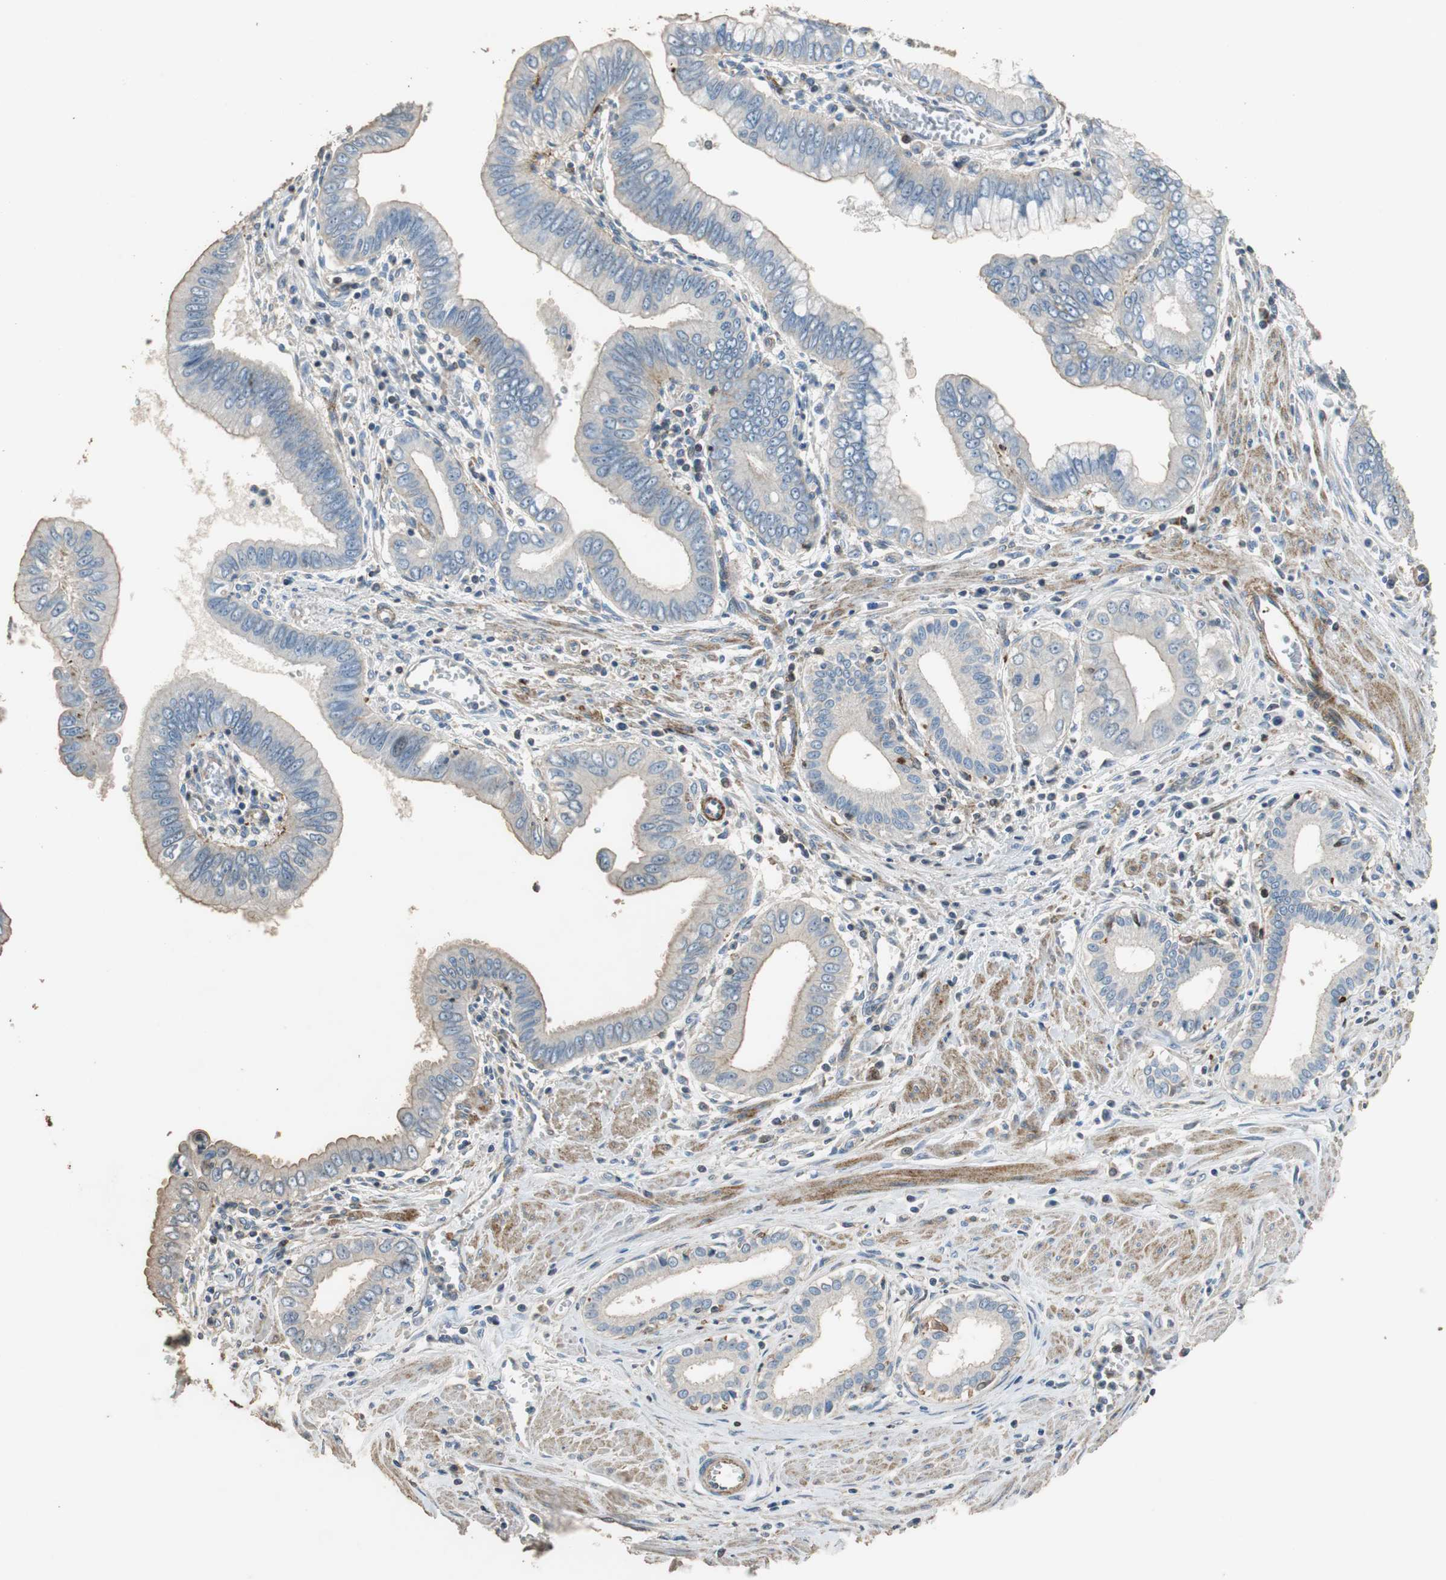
{"staining": {"intensity": "negative", "quantity": "none", "location": "none"}, "tissue": "pancreatic cancer", "cell_type": "Tumor cells", "image_type": "cancer", "snomed": [{"axis": "morphology", "description": "Normal tissue, NOS"}, {"axis": "topography", "description": "Lymph node"}], "caption": "High magnification brightfield microscopy of pancreatic cancer stained with DAB (3,3'-diaminobenzidine) (brown) and counterstained with hematoxylin (blue): tumor cells show no significant staining.", "gene": "PRKRA", "patient": {"sex": "male", "age": 50}}